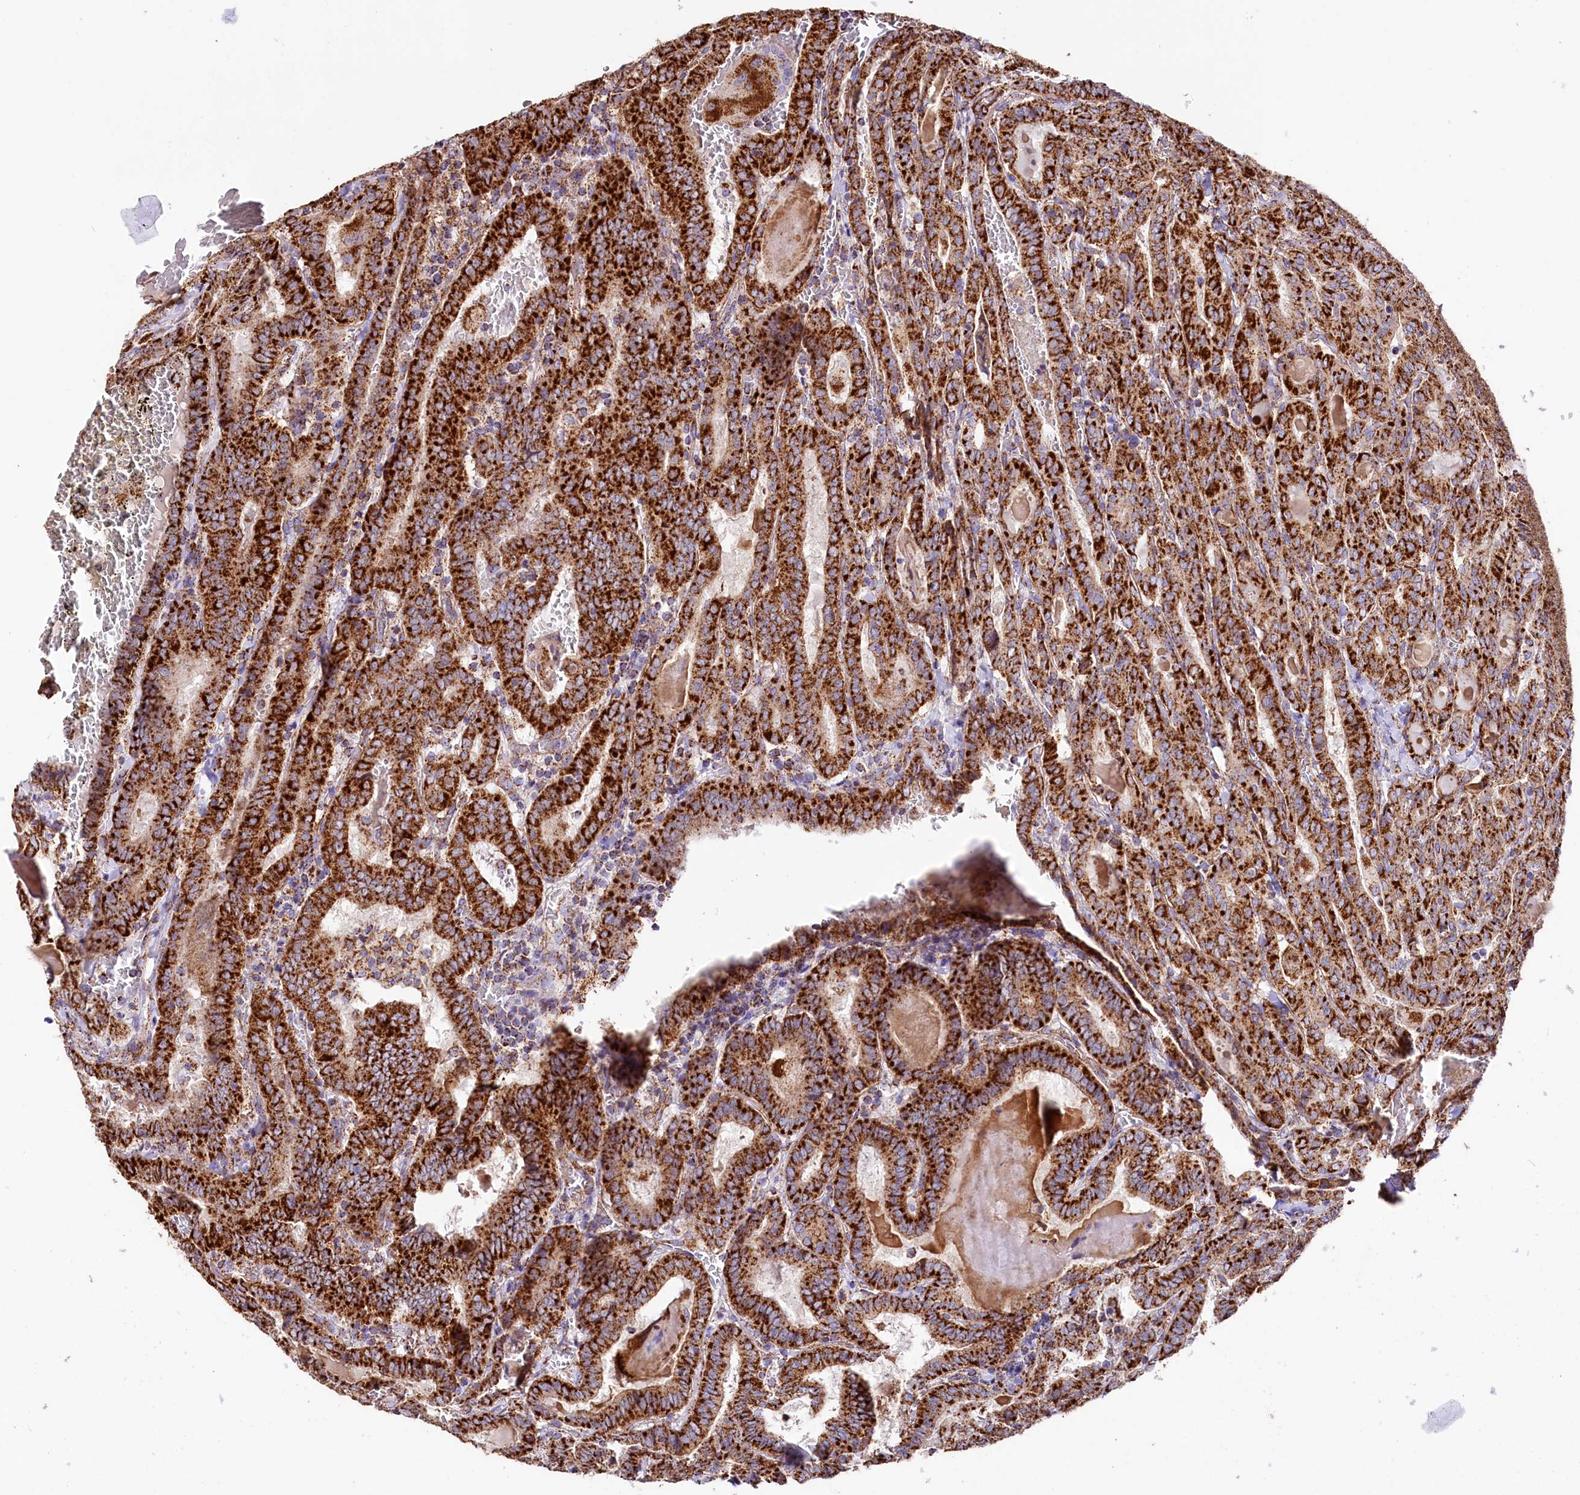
{"staining": {"intensity": "strong", "quantity": ">75%", "location": "cytoplasmic/membranous"}, "tissue": "thyroid cancer", "cell_type": "Tumor cells", "image_type": "cancer", "snomed": [{"axis": "morphology", "description": "Papillary adenocarcinoma, NOS"}, {"axis": "topography", "description": "Thyroid gland"}], "caption": "Human thyroid papillary adenocarcinoma stained with a brown dye shows strong cytoplasmic/membranous positive staining in about >75% of tumor cells.", "gene": "APLP2", "patient": {"sex": "female", "age": 72}}